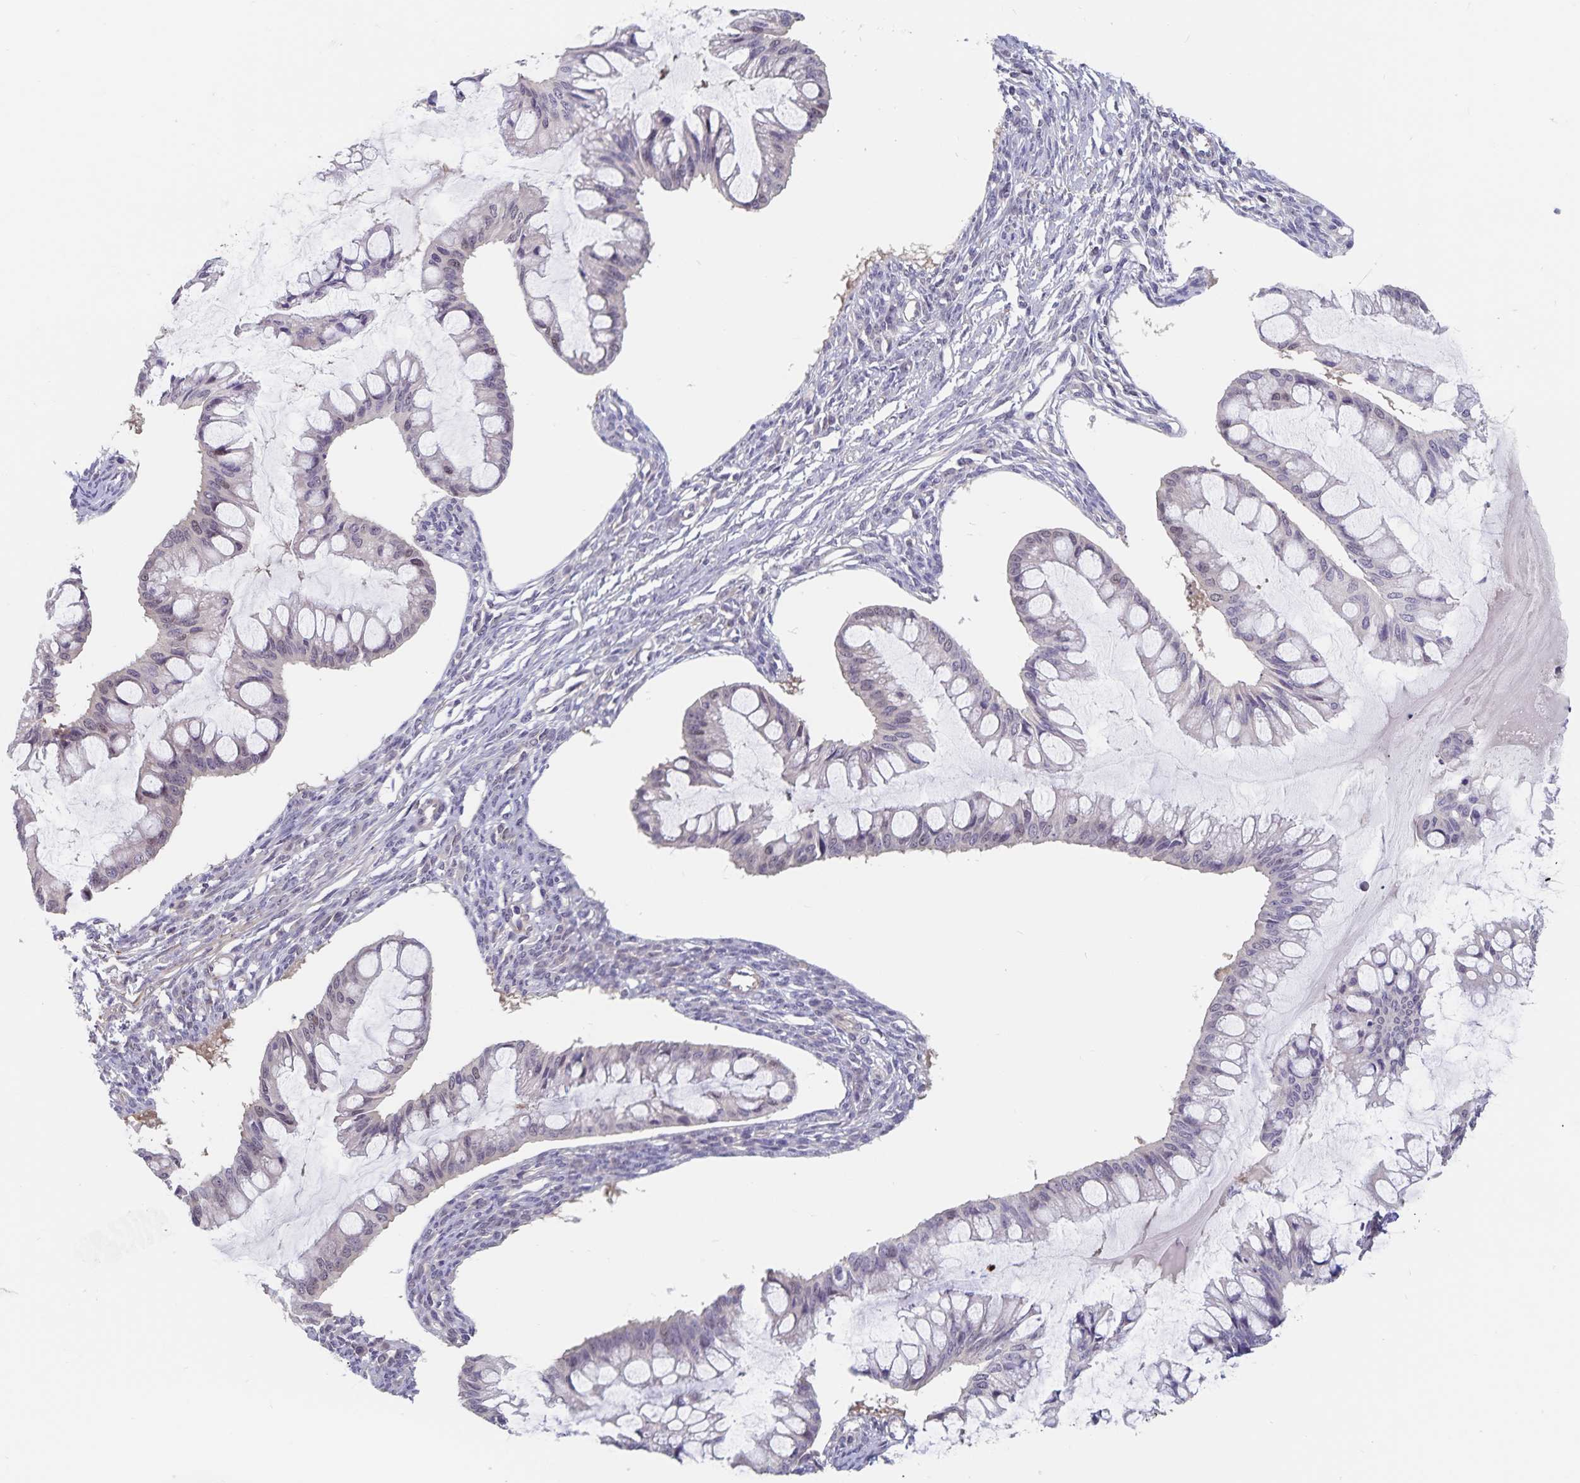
{"staining": {"intensity": "weak", "quantity": "<25%", "location": "nuclear"}, "tissue": "ovarian cancer", "cell_type": "Tumor cells", "image_type": "cancer", "snomed": [{"axis": "morphology", "description": "Cystadenocarcinoma, mucinous, NOS"}, {"axis": "topography", "description": "Ovary"}], "caption": "Human ovarian mucinous cystadenocarcinoma stained for a protein using immunohistochemistry (IHC) shows no staining in tumor cells.", "gene": "BAG6", "patient": {"sex": "female", "age": 73}}